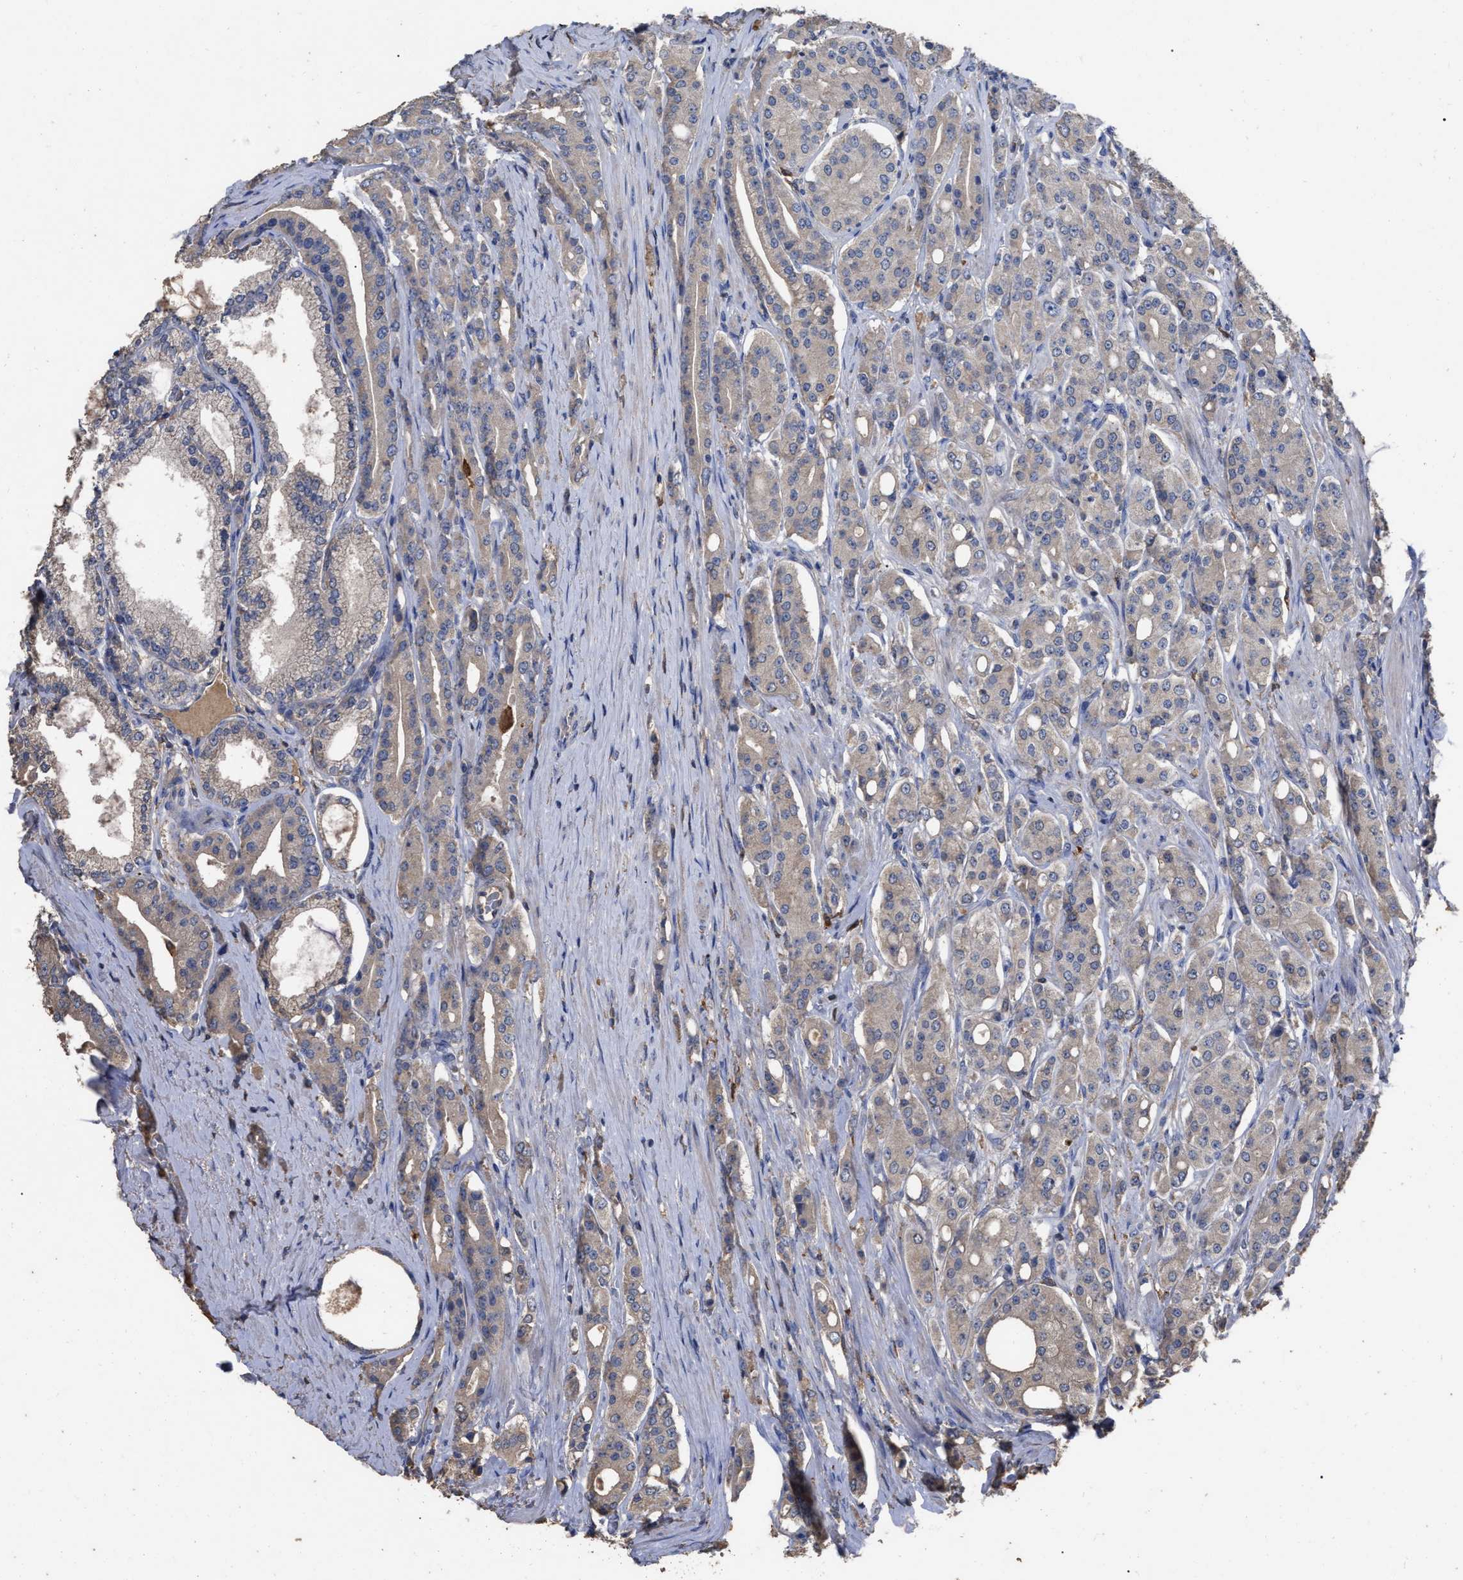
{"staining": {"intensity": "weak", "quantity": "<25%", "location": "cytoplasmic/membranous"}, "tissue": "prostate cancer", "cell_type": "Tumor cells", "image_type": "cancer", "snomed": [{"axis": "morphology", "description": "Adenocarcinoma, High grade"}, {"axis": "topography", "description": "Prostate"}], "caption": "The immunohistochemistry image has no significant staining in tumor cells of prostate cancer (high-grade adenocarcinoma) tissue.", "gene": "GPR179", "patient": {"sex": "male", "age": 71}}